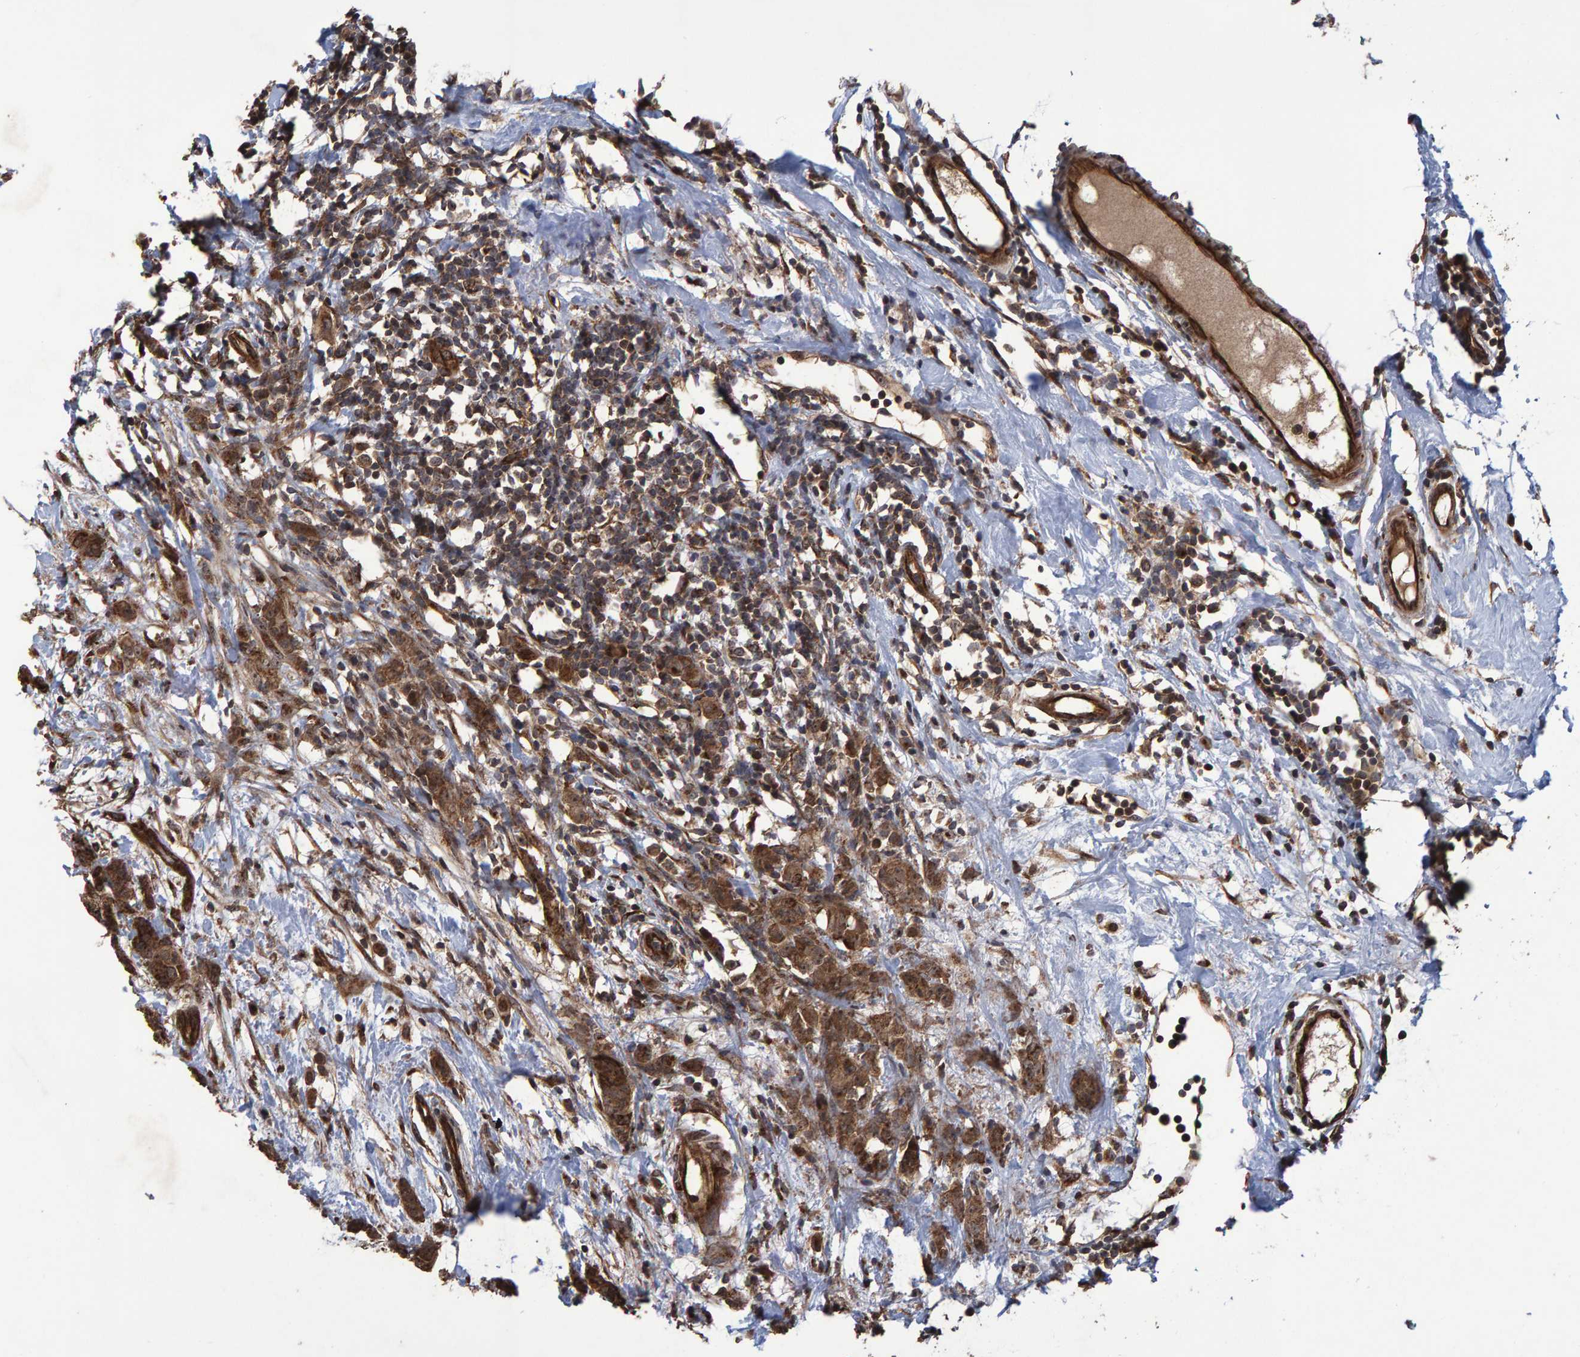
{"staining": {"intensity": "strong", "quantity": ">75%", "location": "cytoplasmic/membranous,nuclear"}, "tissue": "breast cancer", "cell_type": "Tumor cells", "image_type": "cancer", "snomed": [{"axis": "morphology", "description": "Normal tissue, NOS"}, {"axis": "morphology", "description": "Duct carcinoma"}, {"axis": "topography", "description": "Breast"}], "caption": "Approximately >75% of tumor cells in breast cancer (intraductal carcinoma) display strong cytoplasmic/membranous and nuclear protein expression as visualized by brown immunohistochemical staining.", "gene": "TRIM68", "patient": {"sex": "female", "age": 40}}